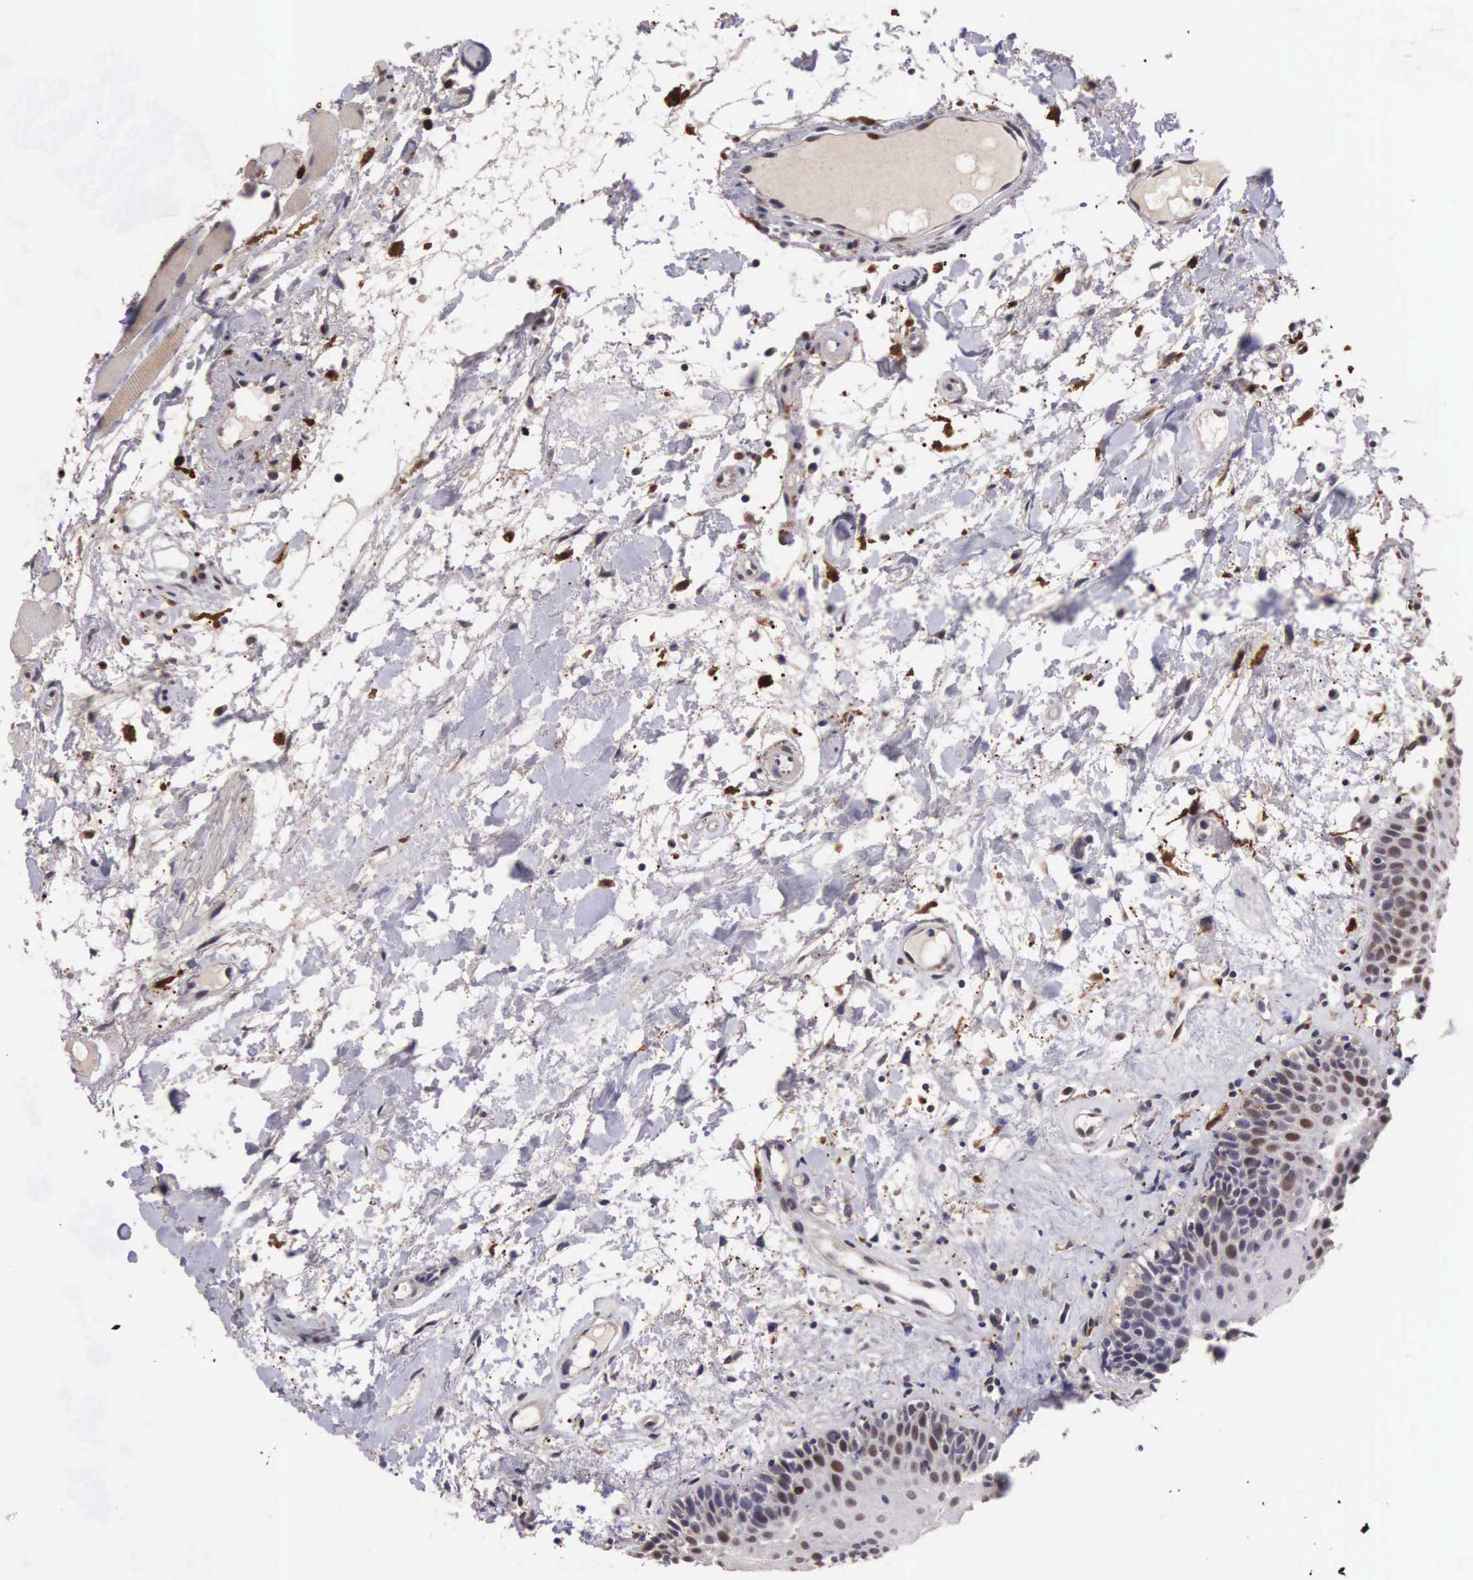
{"staining": {"intensity": "moderate", "quantity": "25%-75%", "location": "cytoplasmic/membranous"}, "tissue": "oral mucosa", "cell_type": "Squamous epithelial cells", "image_type": "normal", "snomed": [{"axis": "morphology", "description": "Normal tissue, NOS"}, {"axis": "topography", "description": "Oral tissue"}], "caption": "Immunohistochemistry (IHC) histopathology image of benign human oral mucosa stained for a protein (brown), which reveals medium levels of moderate cytoplasmic/membranous positivity in approximately 25%-75% of squamous epithelial cells.", "gene": "CDC45", "patient": {"sex": "female", "age": 79}}